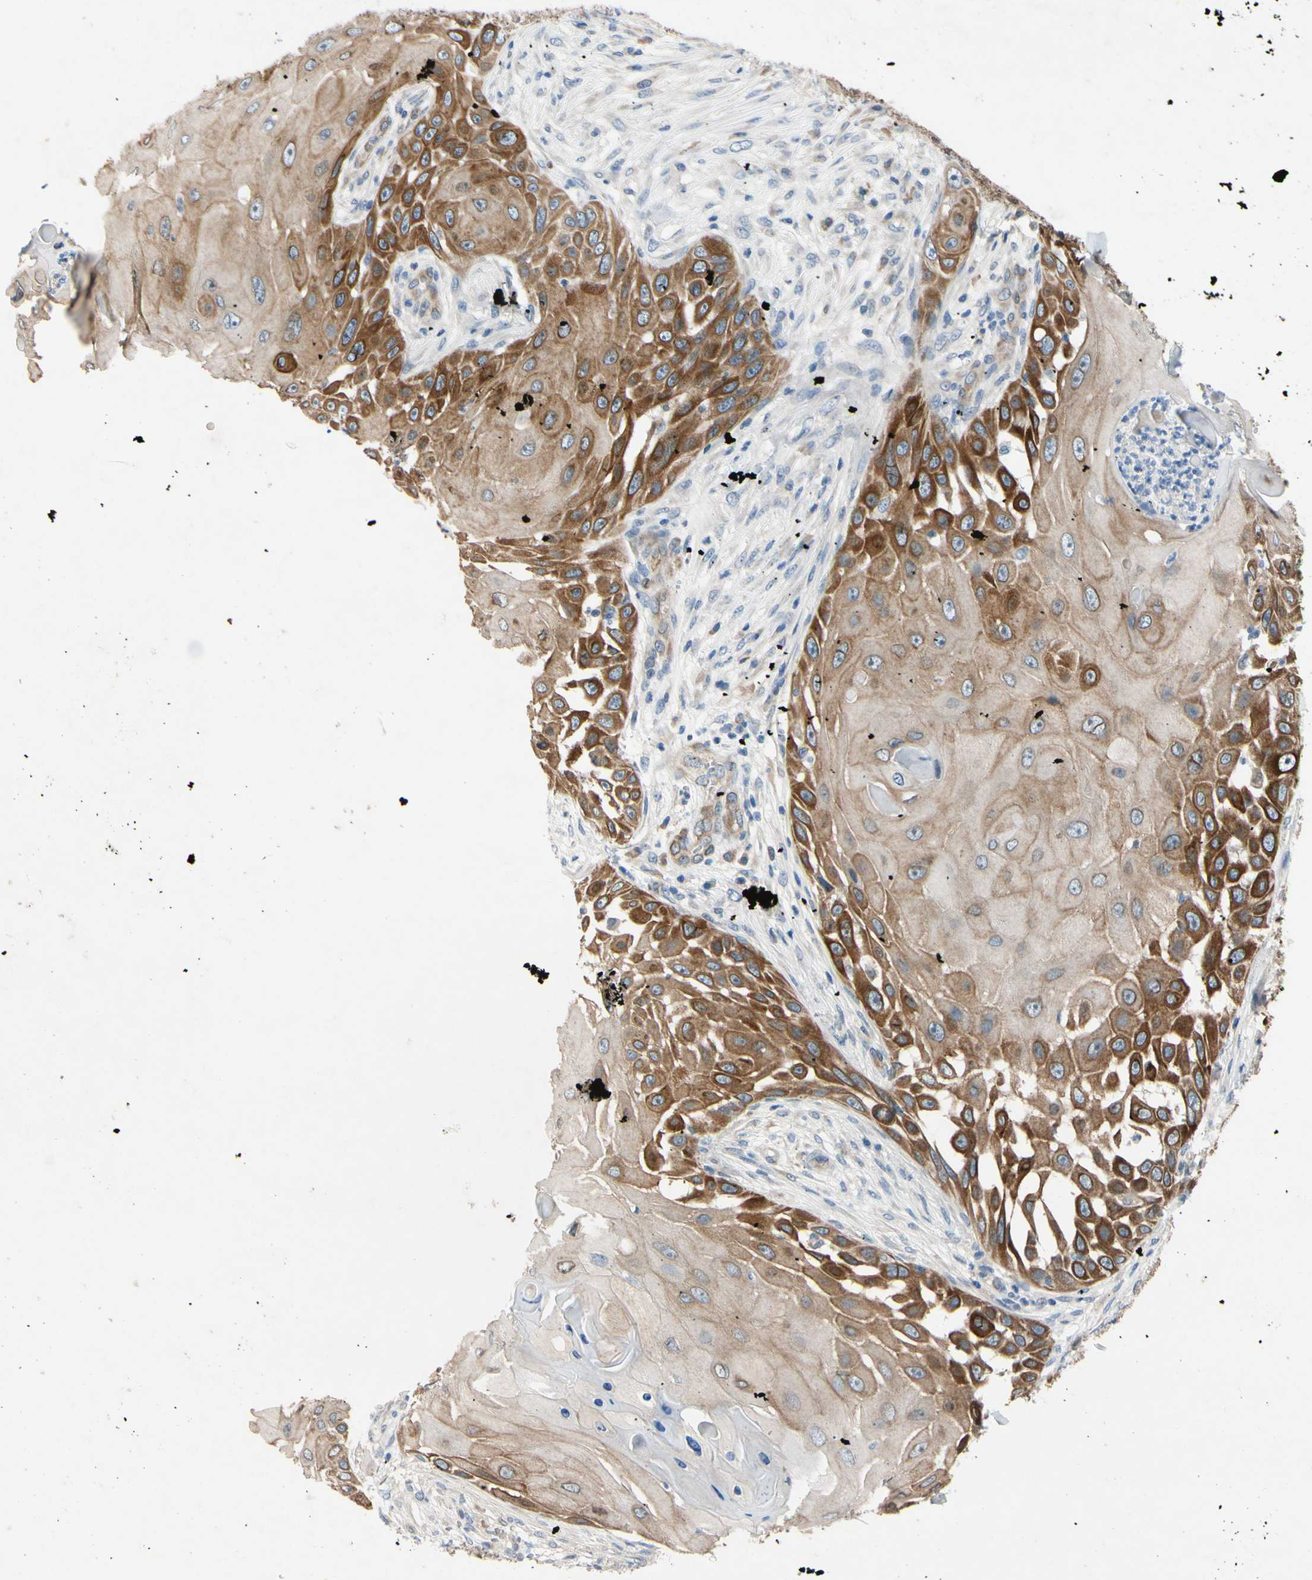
{"staining": {"intensity": "moderate", "quantity": ">75%", "location": "cytoplasmic/membranous"}, "tissue": "skin cancer", "cell_type": "Tumor cells", "image_type": "cancer", "snomed": [{"axis": "morphology", "description": "Squamous cell carcinoma, NOS"}, {"axis": "topography", "description": "Skin"}], "caption": "Moderate cytoplasmic/membranous protein staining is identified in about >75% of tumor cells in skin cancer (squamous cell carcinoma).", "gene": "PRXL2A", "patient": {"sex": "female", "age": 44}}